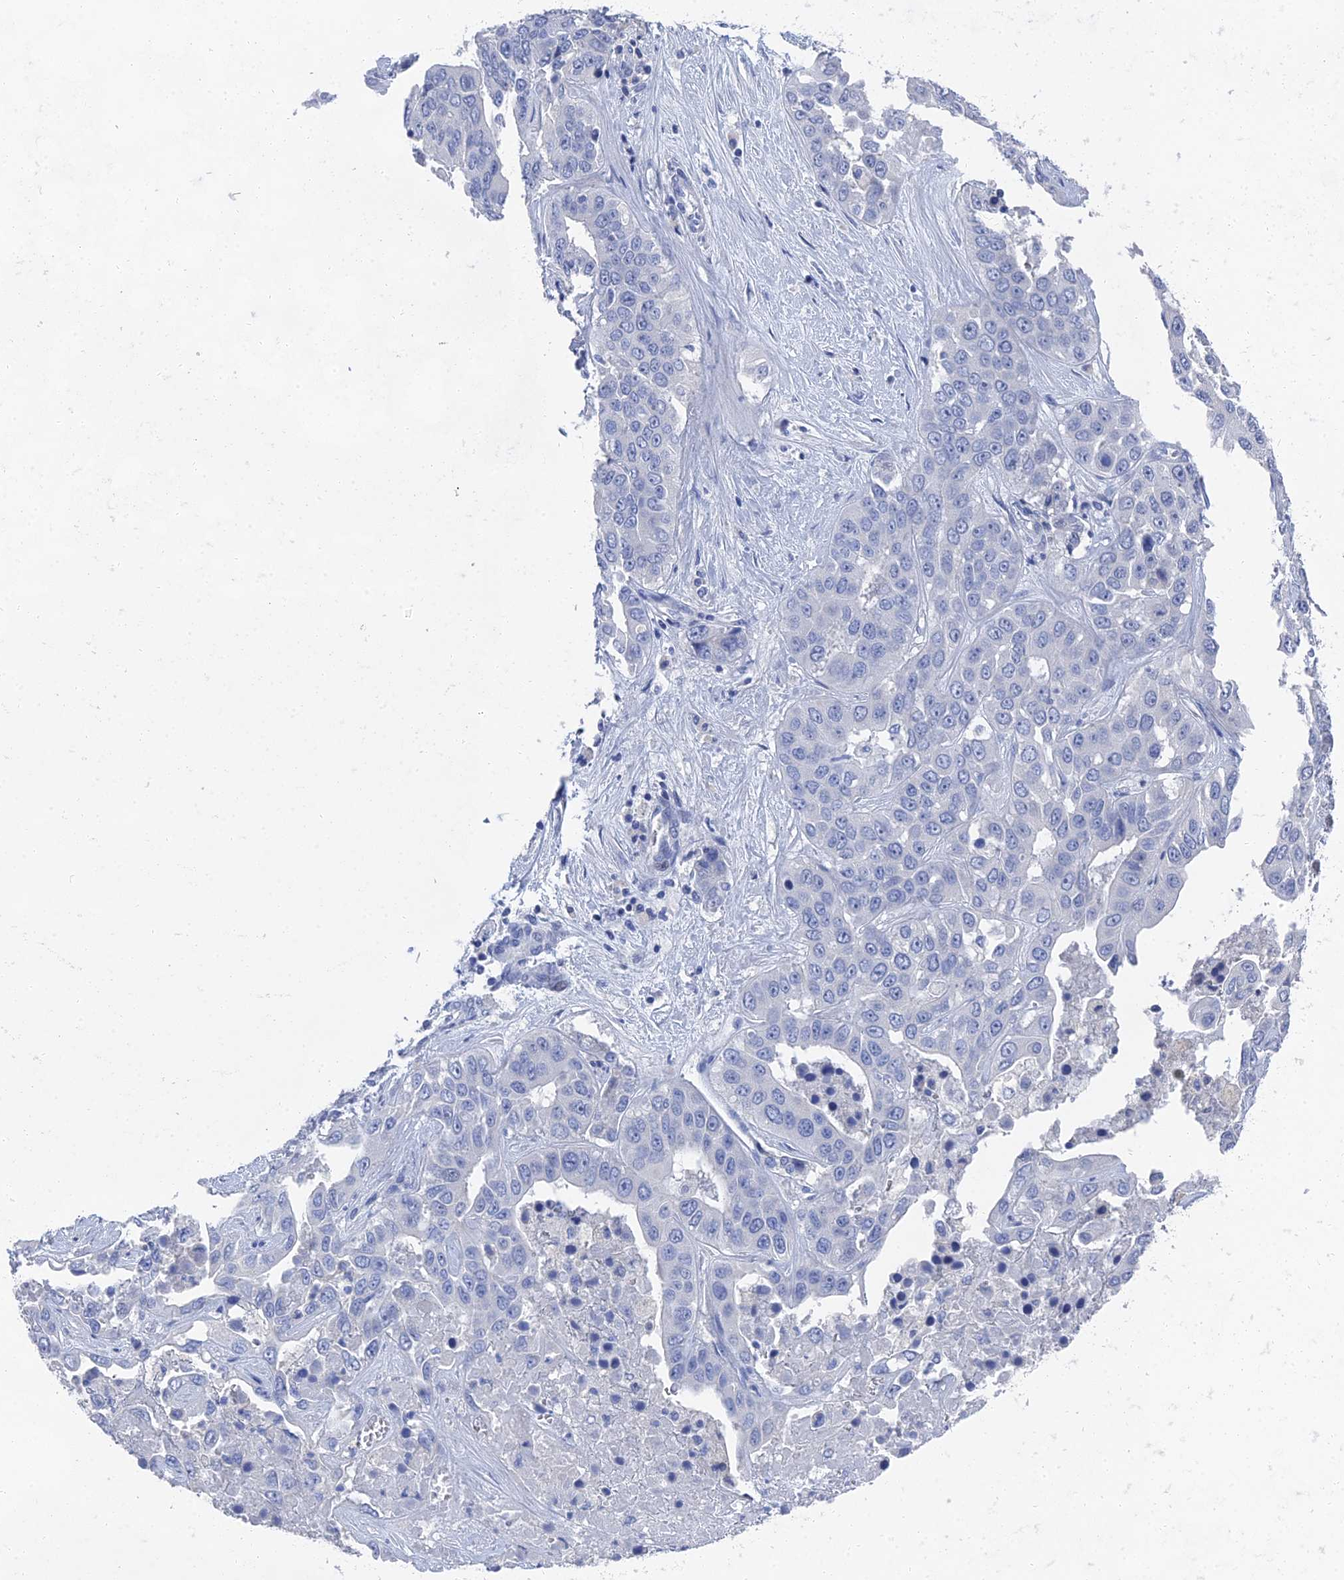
{"staining": {"intensity": "negative", "quantity": "none", "location": "none"}, "tissue": "liver cancer", "cell_type": "Tumor cells", "image_type": "cancer", "snomed": [{"axis": "morphology", "description": "Cholangiocarcinoma"}, {"axis": "topography", "description": "Liver"}], "caption": "Tumor cells show no significant protein positivity in liver cancer. Brightfield microscopy of immunohistochemistry (IHC) stained with DAB (3,3'-diaminobenzidine) (brown) and hematoxylin (blue), captured at high magnification.", "gene": "GFAP", "patient": {"sex": "female", "age": 52}}